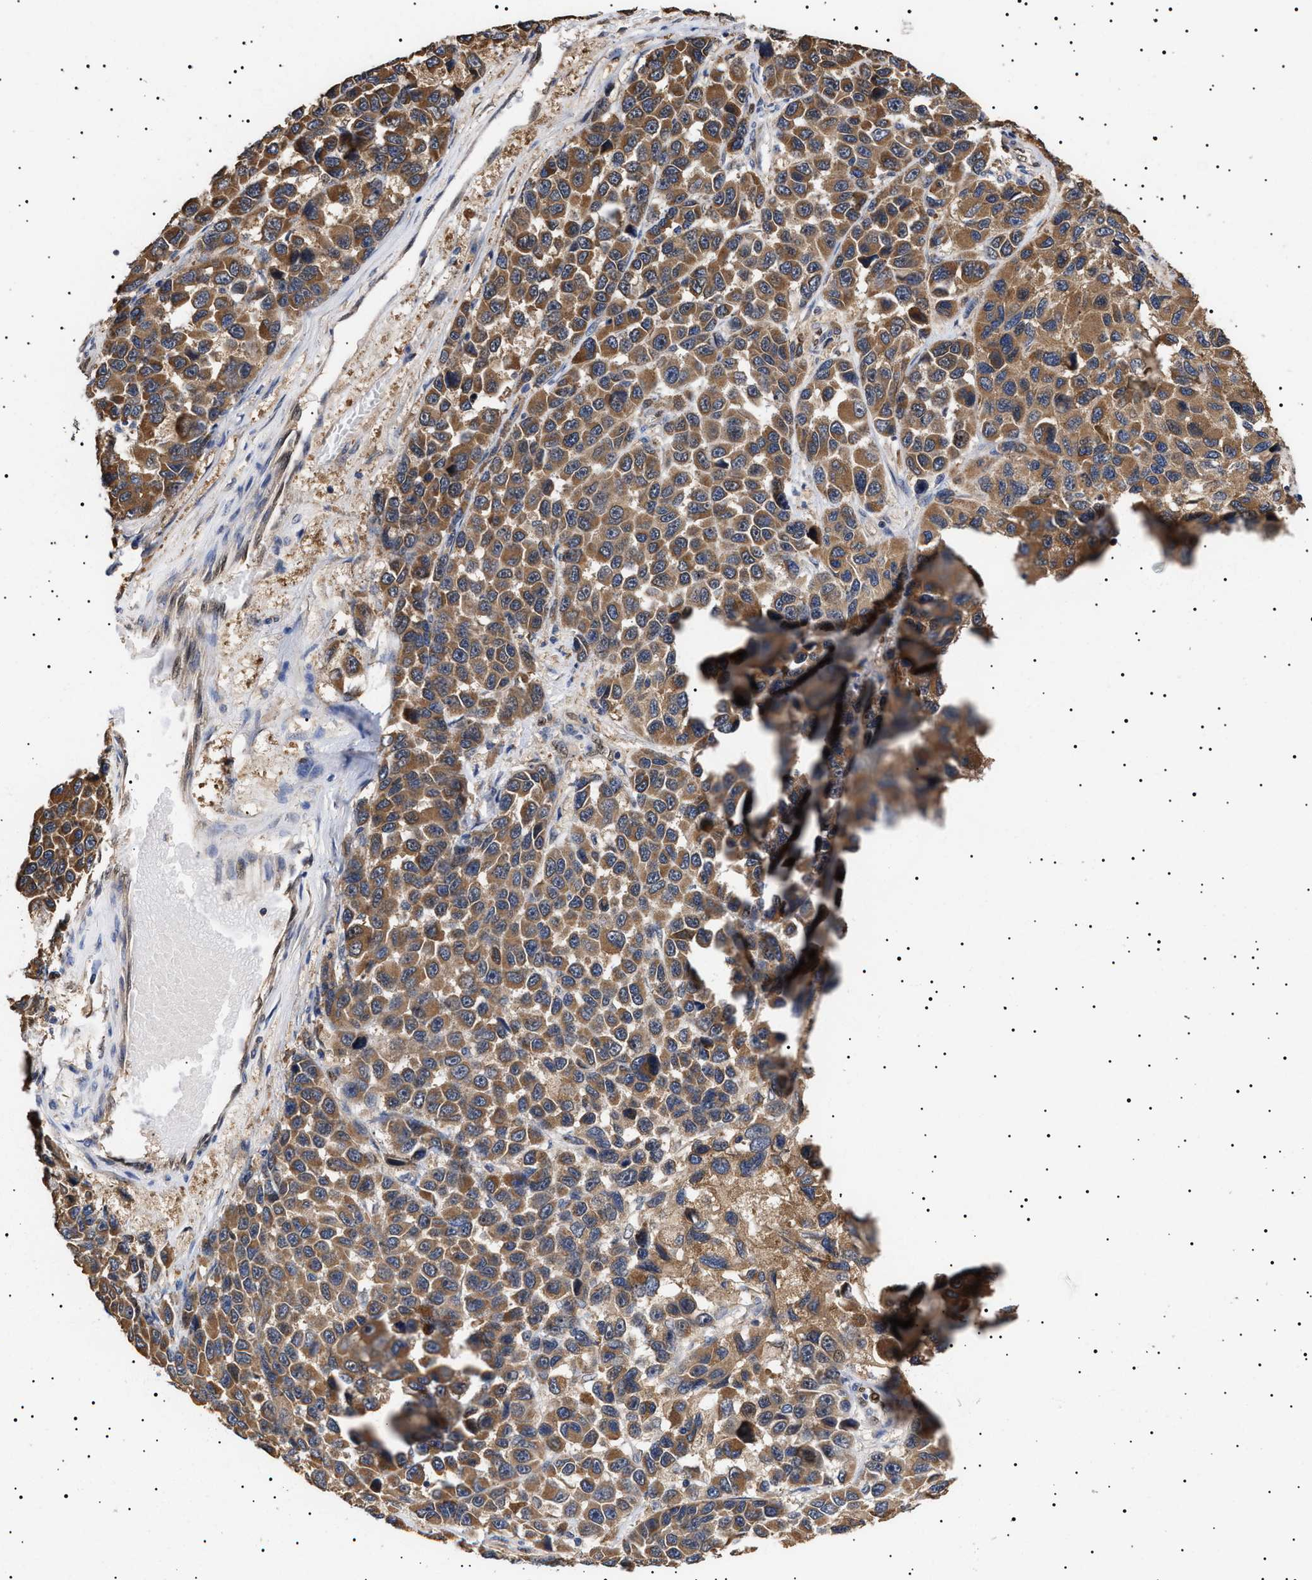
{"staining": {"intensity": "moderate", "quantity": ">75%", "location": "cytoplasmic/membranous"}, "tissue": "melanoma", "cell_type": "Tumor cells", "image_type": "cancer", "snomed": [{"axis": "morphology", "description": "Malignant melanoma, NOS"}, {"axis": "topography", "description": "Skin"}], "caption": "Malignant melanoma stained for a protein (brown) demonstrates moderate cytoplasmic/membranous positive staining in about >75% of tumor cells.", "gene": "KRBA1", "patient": {"sex": "male", "age": 53}}